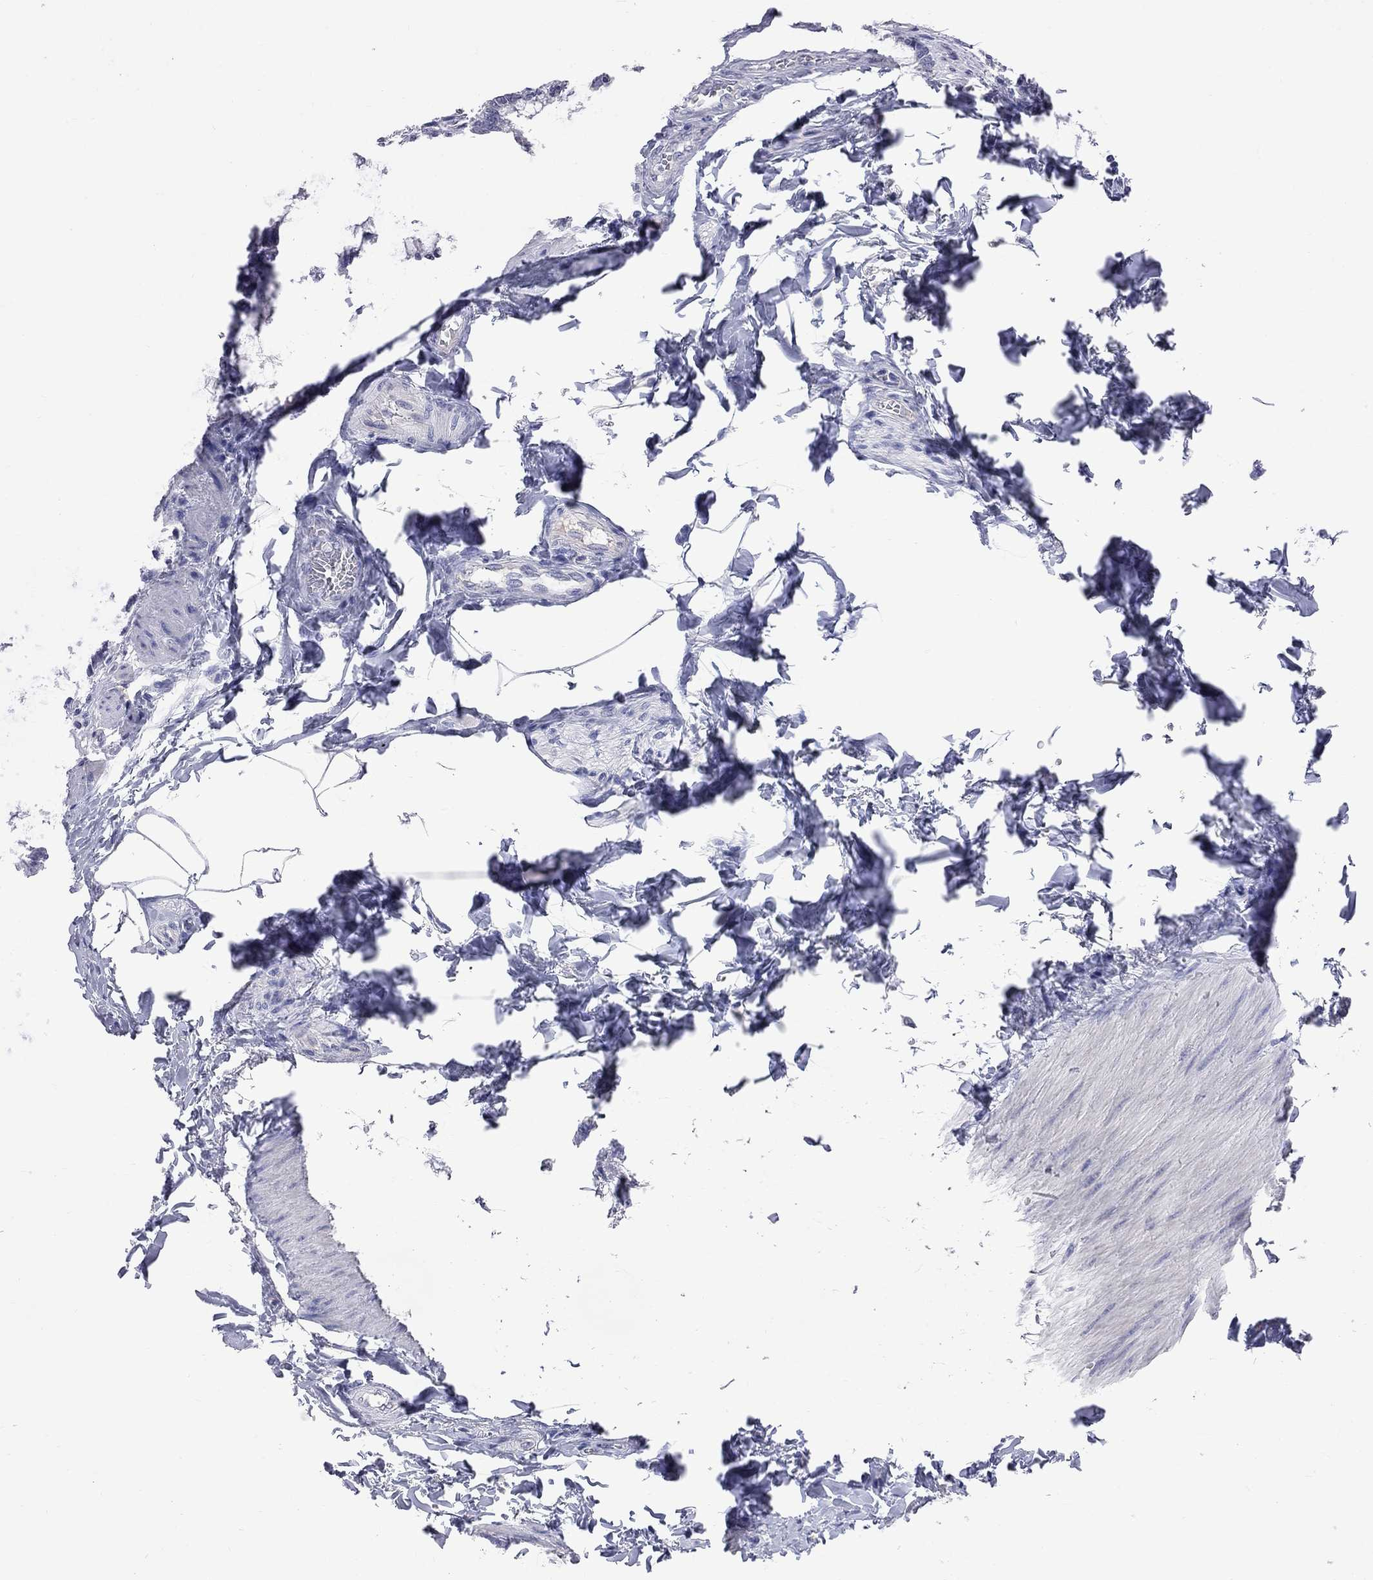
{"staining": {"intensity": "negative", "quantity": "none", "location": "none"}, "tissue": "colon", "cell_type": "Endothelial cells", "image_type": "normal", "snomed": [{"axis": "morphology", "description": "Normal tissue, NOS"}, {"axis": "topography", "description": "Colon"}], "caption": "A histopathology image of colon stained for a protein displays no brown staining in endothelial cells.", "gene": "KCND2", "patient": {"sex": "female", "age": 65}}